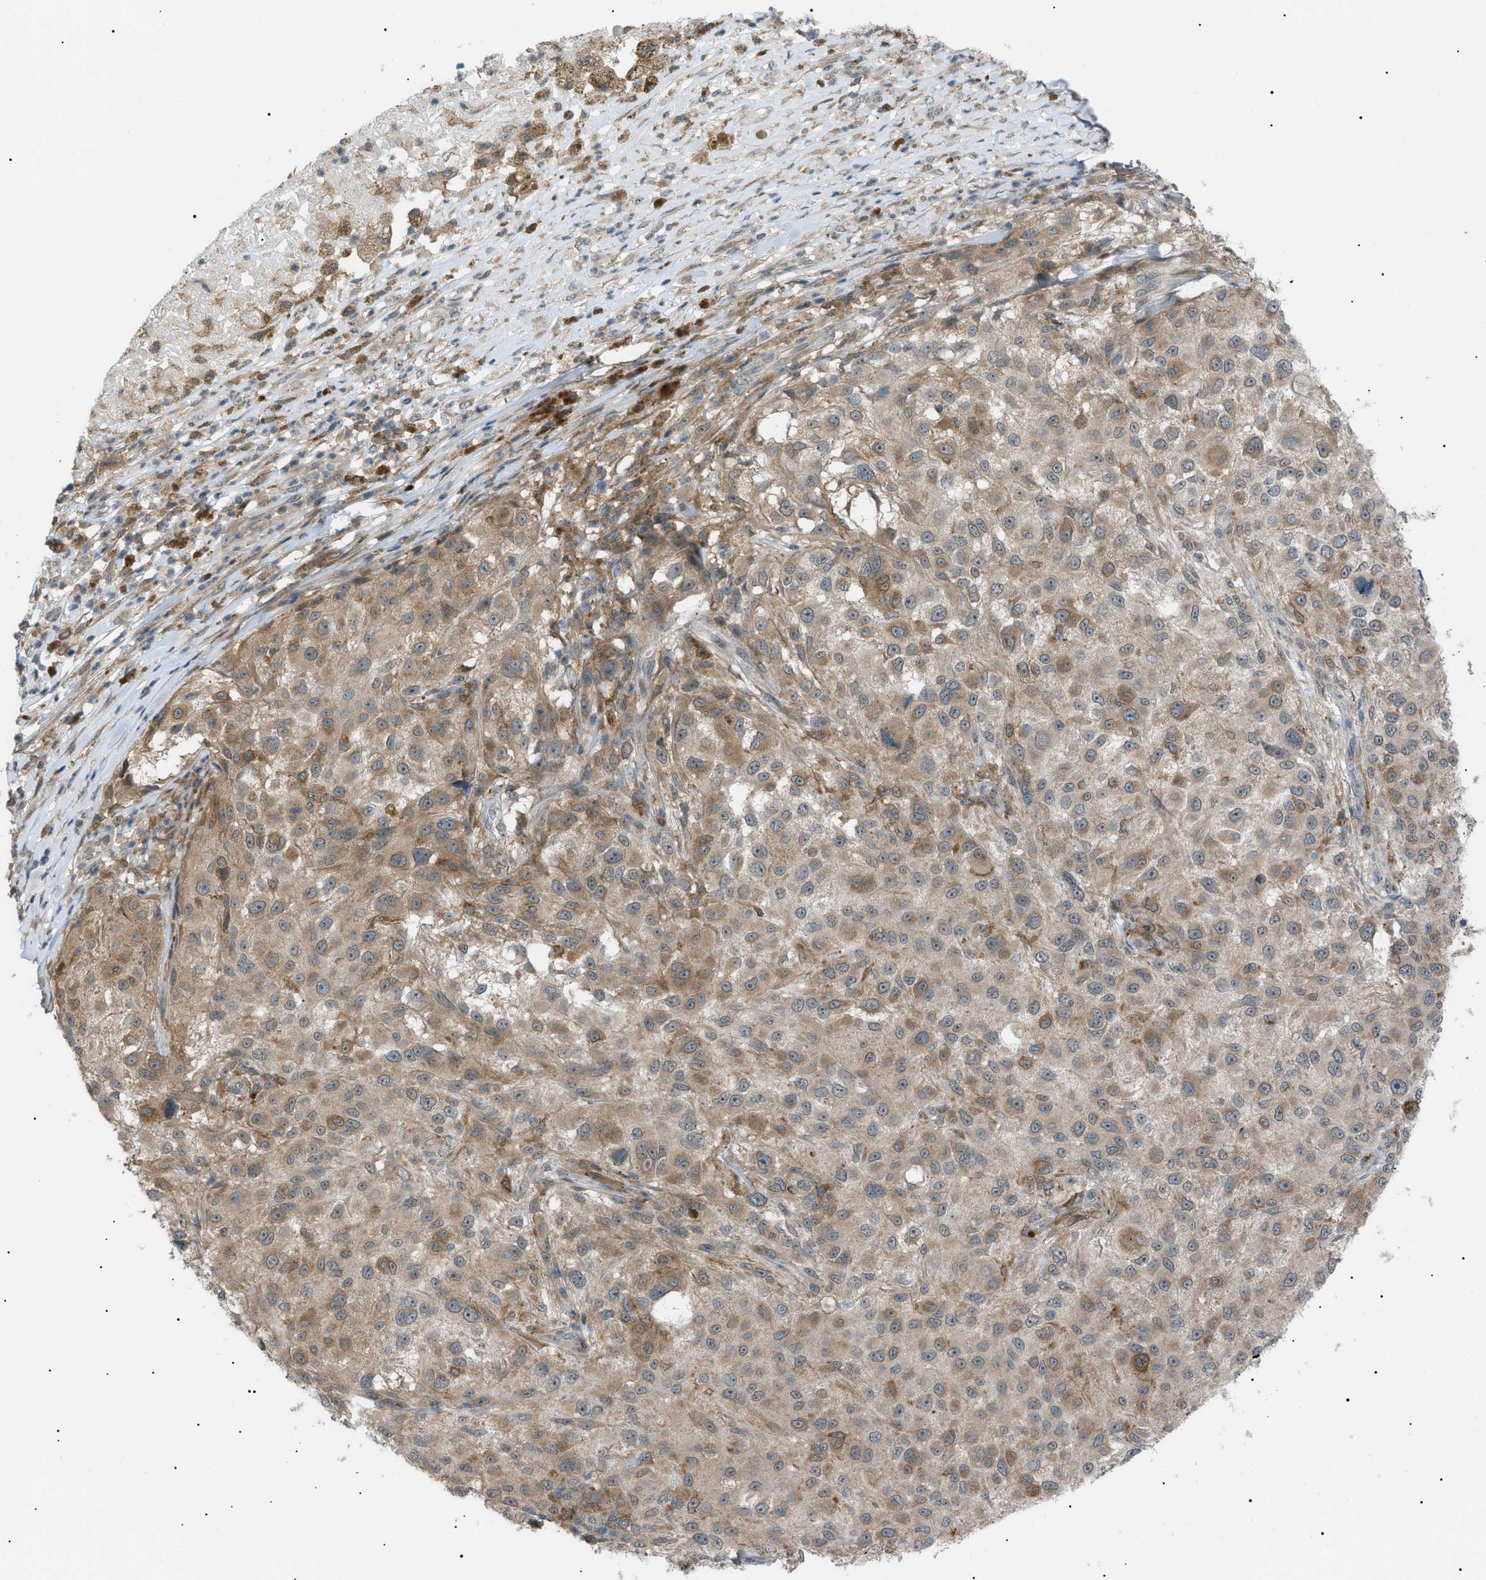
{"staining": {"intensity": "weak", "quantity": ">75%", "location": "cytoplasmic/membranous"}, "tissue": "melanoma", "cell_type": "Tumor cells", "image_type": "cancer", "snomed": [{"axis": "morphology", "description": "Necrosis, NOS"}, {"axis": "morphology", "description": "Malignant melanoma, NOS"}, {"axis": "topography", "description": "Skin"}], "caption": "This is a histology image of IHC staining of malignant melanoma, which shows weak positivity in the cytoplasmic/membranous of tumor cells.", "gene": "LPIN2", "patient": {"sex": "female", "age": 87}}